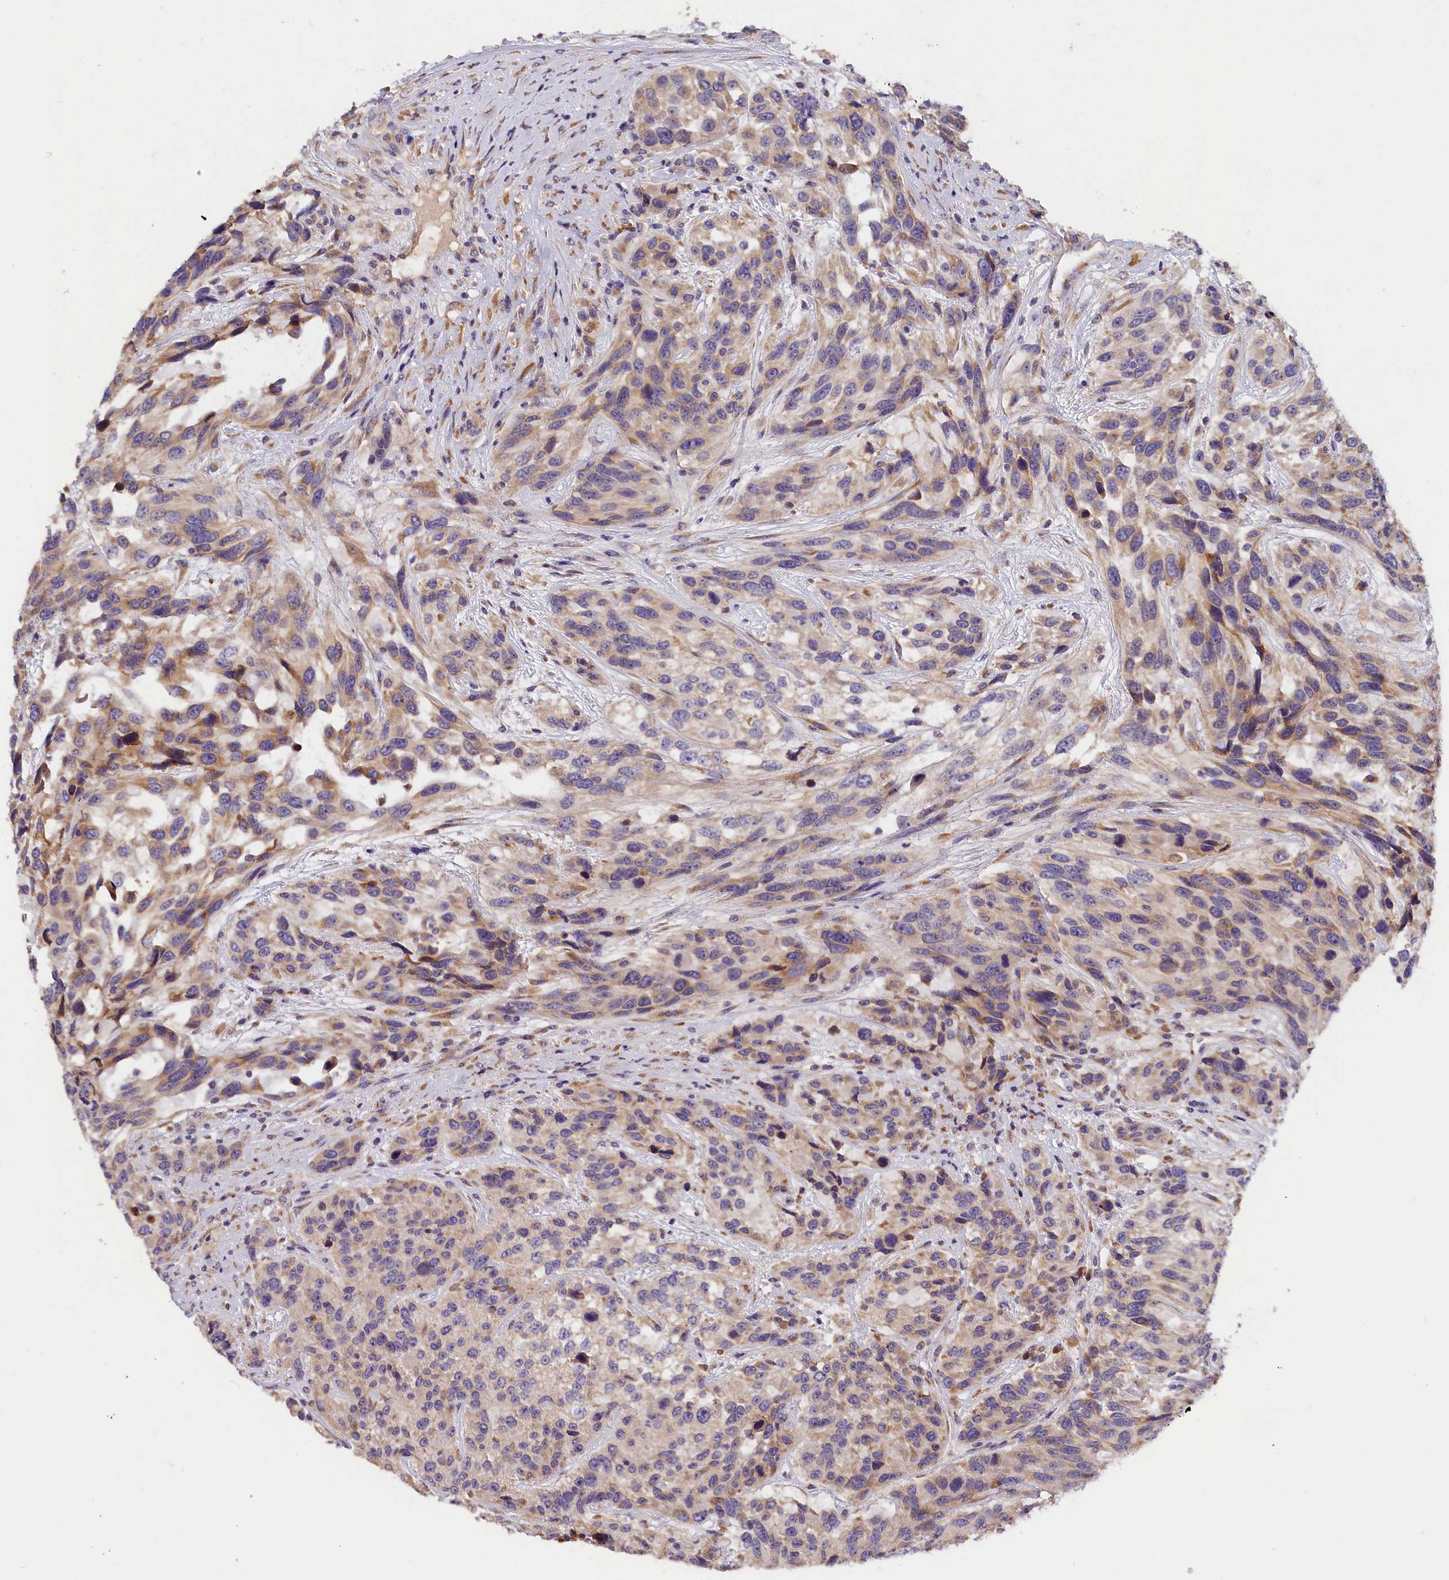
{"staining": {"intensity": "moderate", "quantity": "25%-75%", "location": "cytoplasmic/membranous"}, "tissue": "urothelial cancer", "cell_type": "Tumor cells", "image_type": "cancer", "snomed": [{"axis": "morphology", "description": "Urothelial carcinoma, High grade"}, {"axis": "topography", "description": "Urinary bladder"}], "caption": "DAB (3,3'-diaminobenzidine) immunohistochemical staining of human high-grade urothelial carcinoma displays moderate cytoplasmic/membranous protein staining in about 25%-75% of tumor cells.", "gene": "ST7L", "patient": {"sex": "female", "age": 70}}